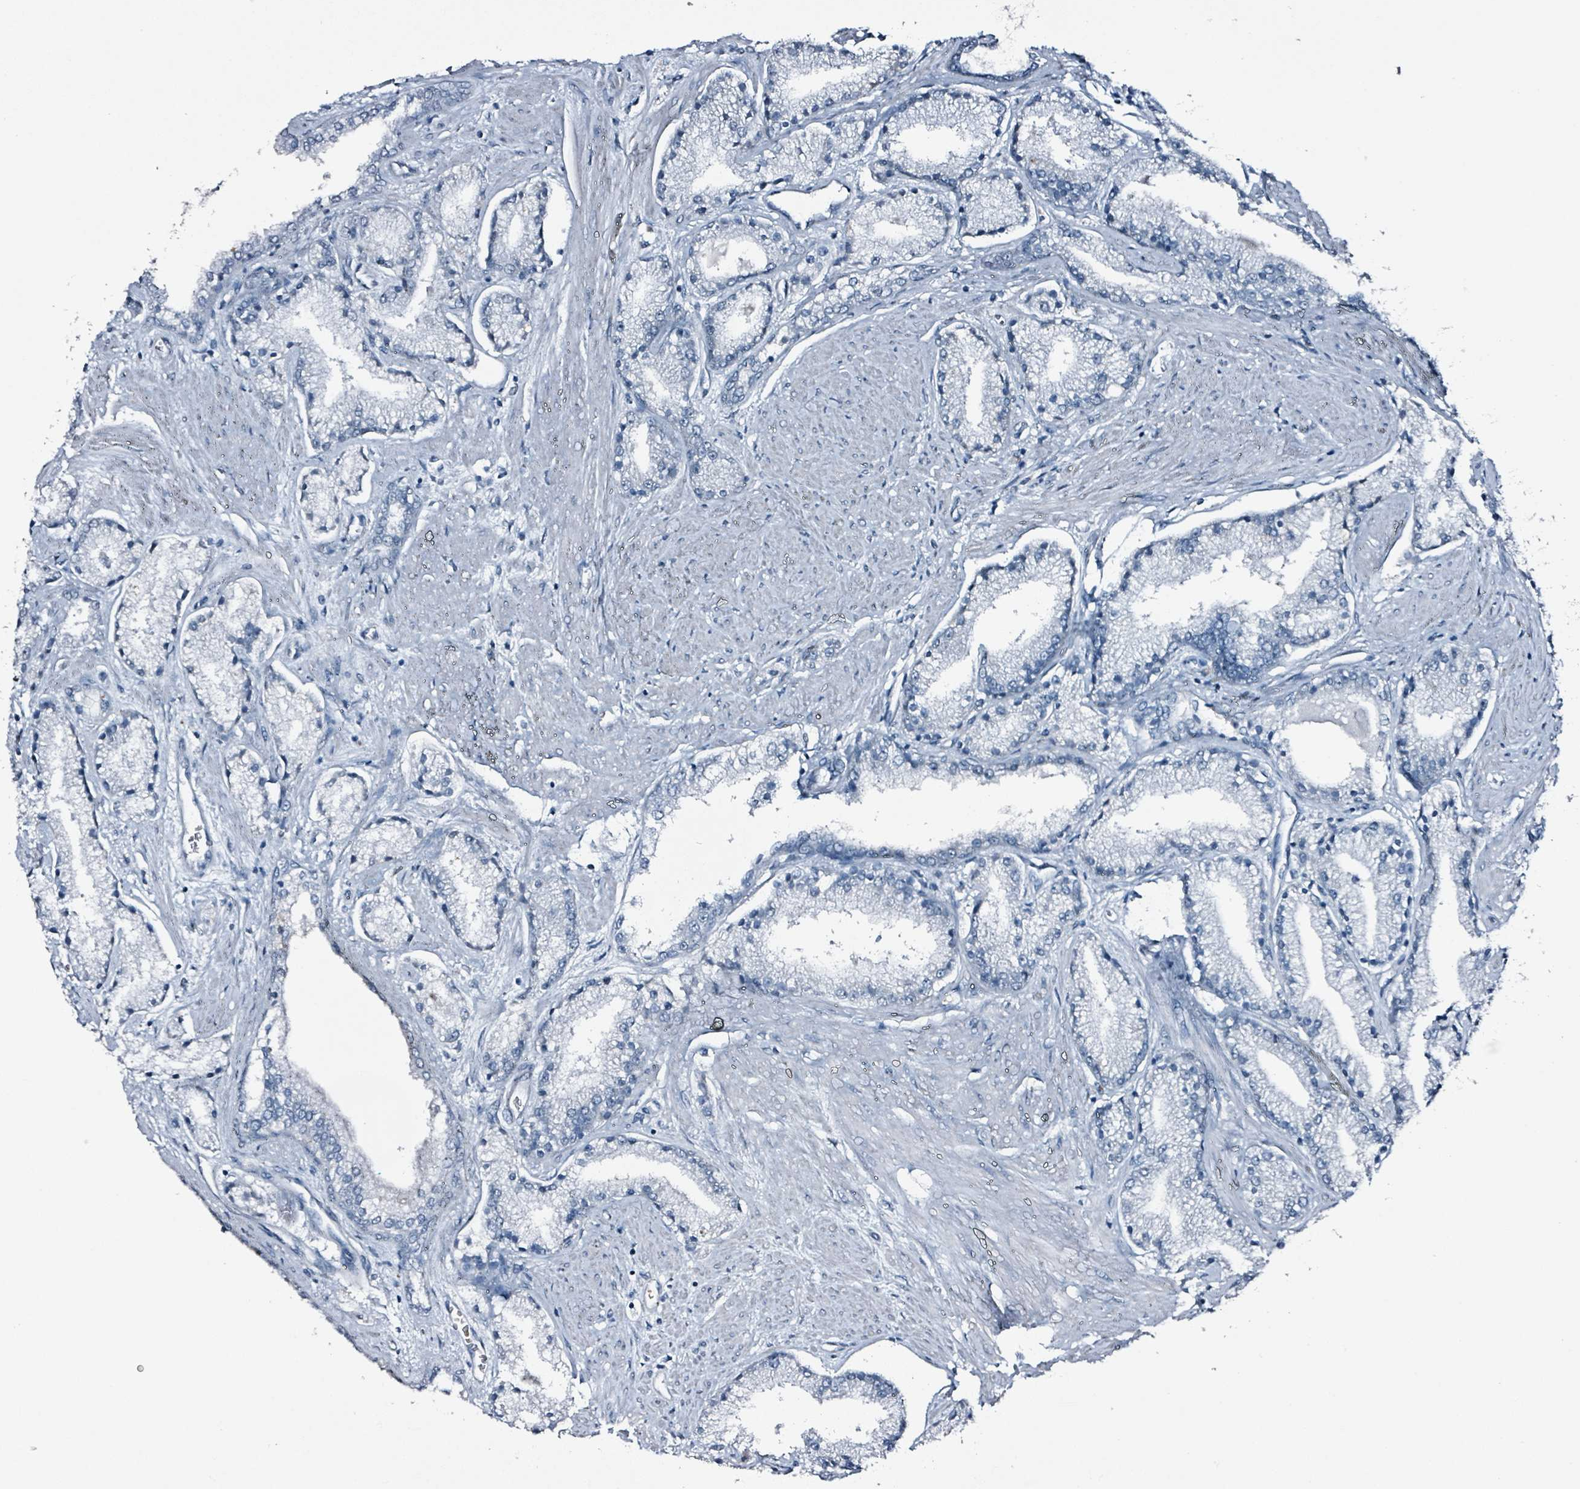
{"staining": {"intensity": "negative", "quantity": "none", "location": "none"}, "tissue": "prostate cancer", "cell_type": "Tumor cells", "image_type": "cancer", "snomed": [{"axis": "morphology", "description": "Adenocarcinoma, High grade"}, {"axis": "topography", "description": "Prostate"}], "caption": "Tumor cells show no significant protein expression in prostate high-grade adenocarcinoma.", "gene": "CA9", "patient": {"sex": "male", "age": 67}}